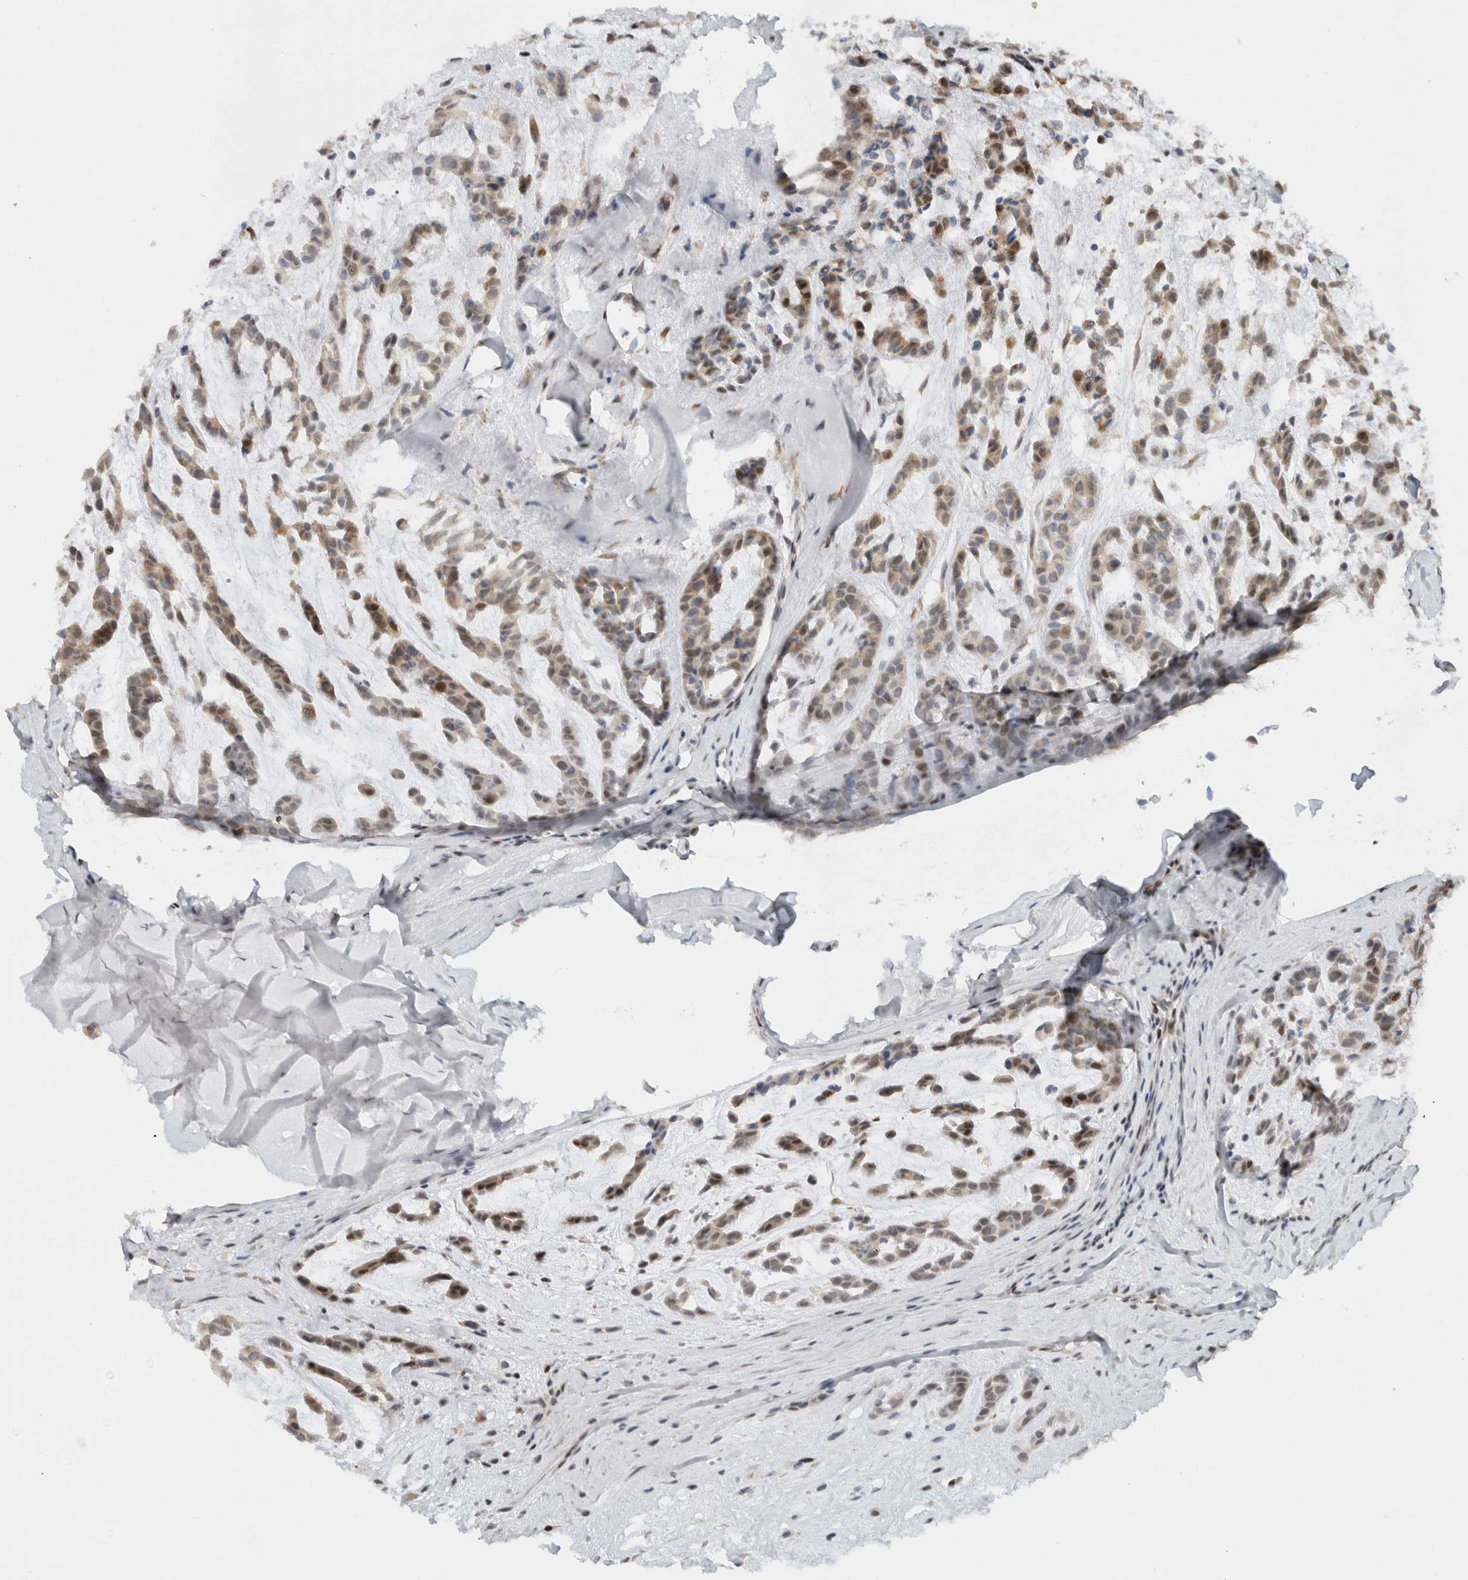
{"staining": {"intensity": "moderate", "quantity": "<25%", "location": "cytoplasmic/membranous,nuclear"}, "tissue": "head and neck cancer", "cell_type": "Tumor cells", "image_type": "cancer", "snomed": [{"axis": "morphology", "description": "Adenocarcinoma, NOS"}, {"axis": "morphology", "description": "Adenoma, NOS"}, {"axis": "topography", "description": "Head-Neck"}], "caption": "Head and neck adenoma was stained to show a protein in brown. There is low levels of moderate cytoplasmic/membranous and nuclear expression in approximately <25% of tumor cells.", "gene": "HNRNPR", "patient": {"sex": "female", "age": 55}}